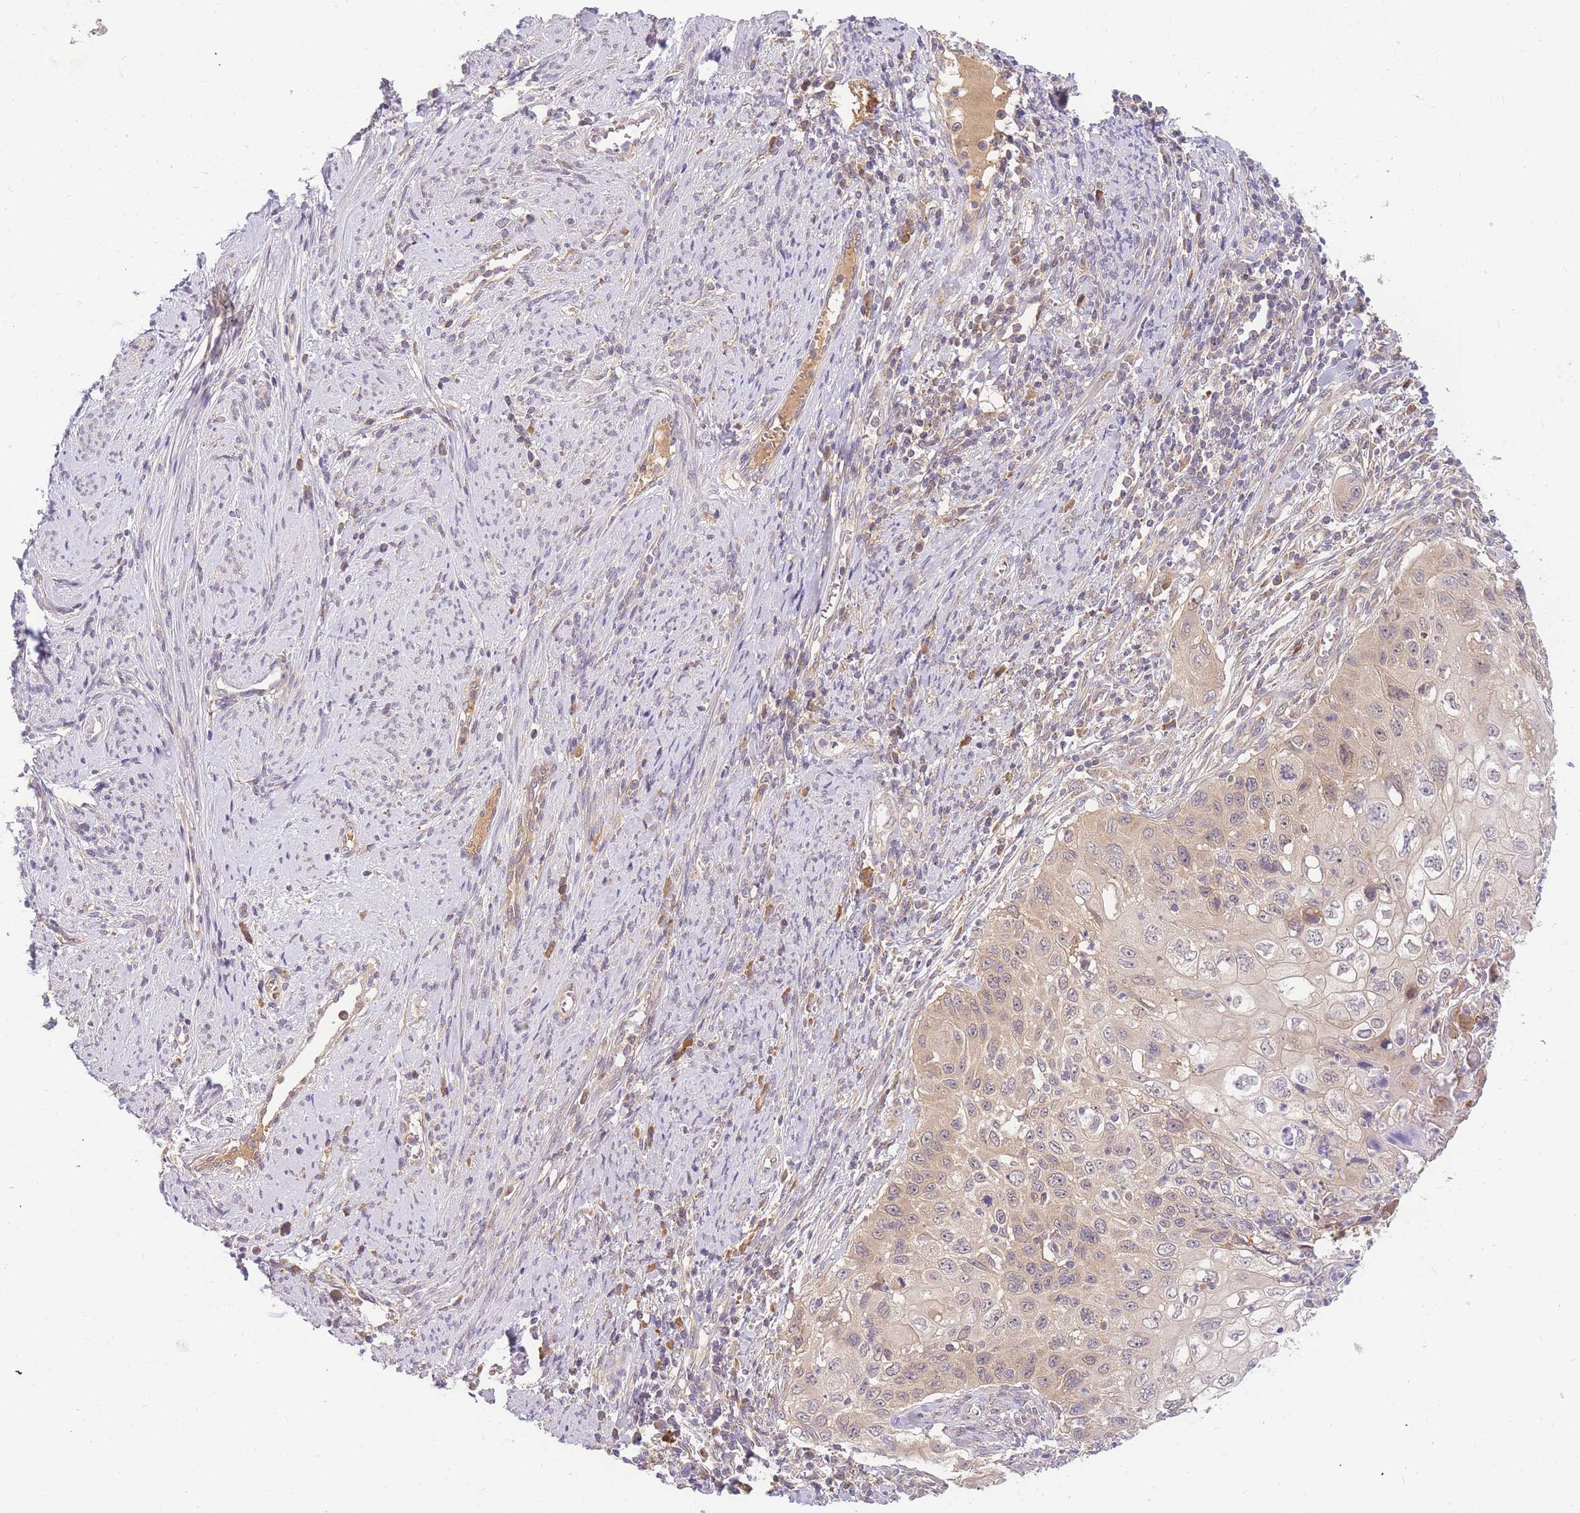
{"staining": {"intensity": "weak", "quantity": "<25%", "location": "cytoplasmic/membranous"}, "tissue": "cervical cancer", "cell_type": "Tumor cells", "image_type": "cancer", "snomed": [{"axis": "morphology", "description": "Squamous cell carcinoma, NOS"}, {"axis": "topography", "description": "Cervix"}], "caption": "High magnification brightfield microscopy of squamous cell carcinoma (cervical) stained with DAB (brown) and counterstained with hematoxylin (blue): tumor cells show no significant staining.", "gene": "ZNF577", "patient": {"sex": "female", "age": 70}}